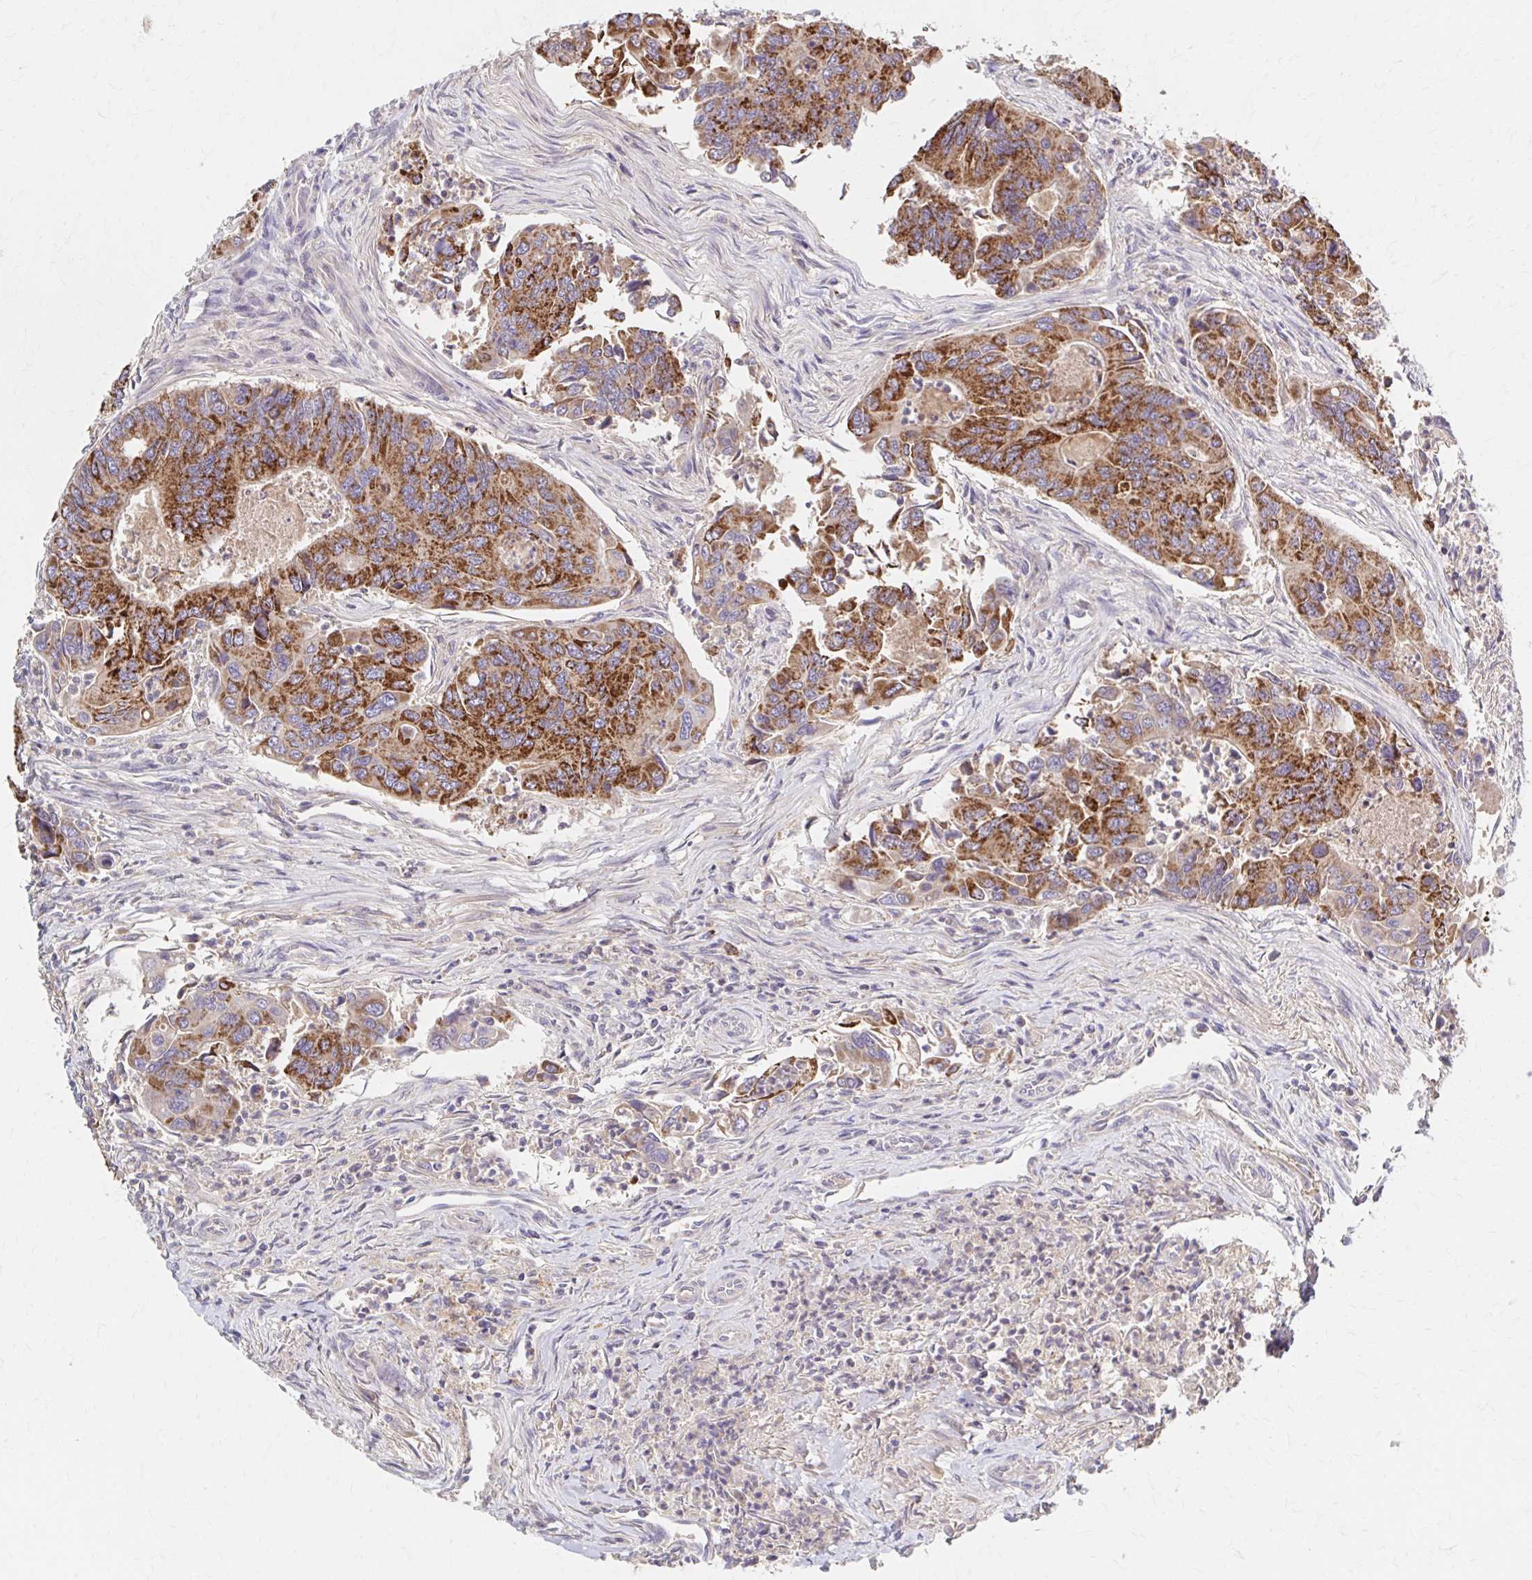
{"staining": {"intensity": "moderate", "quantity": ">75%", "location": "cytoplasmic/membranous"}, "tissue": "colorectal cancer", "cell_type": "Tumor cells", "image_type": "cancer", "snomed": [{"axis": "morphology", "description": "Adenocarcinoma, NOS"}, {"axis": "topography", "description": "Colon"}], "caption": "Protein analysis of colorectal cancer (adenocarcinoma) tissue reveals moderate cytoplasmic/membranous expression in about >75% of tumor cells.", "gene": "HMGCS2", "patient": {"sex": "female", "age": 67}}